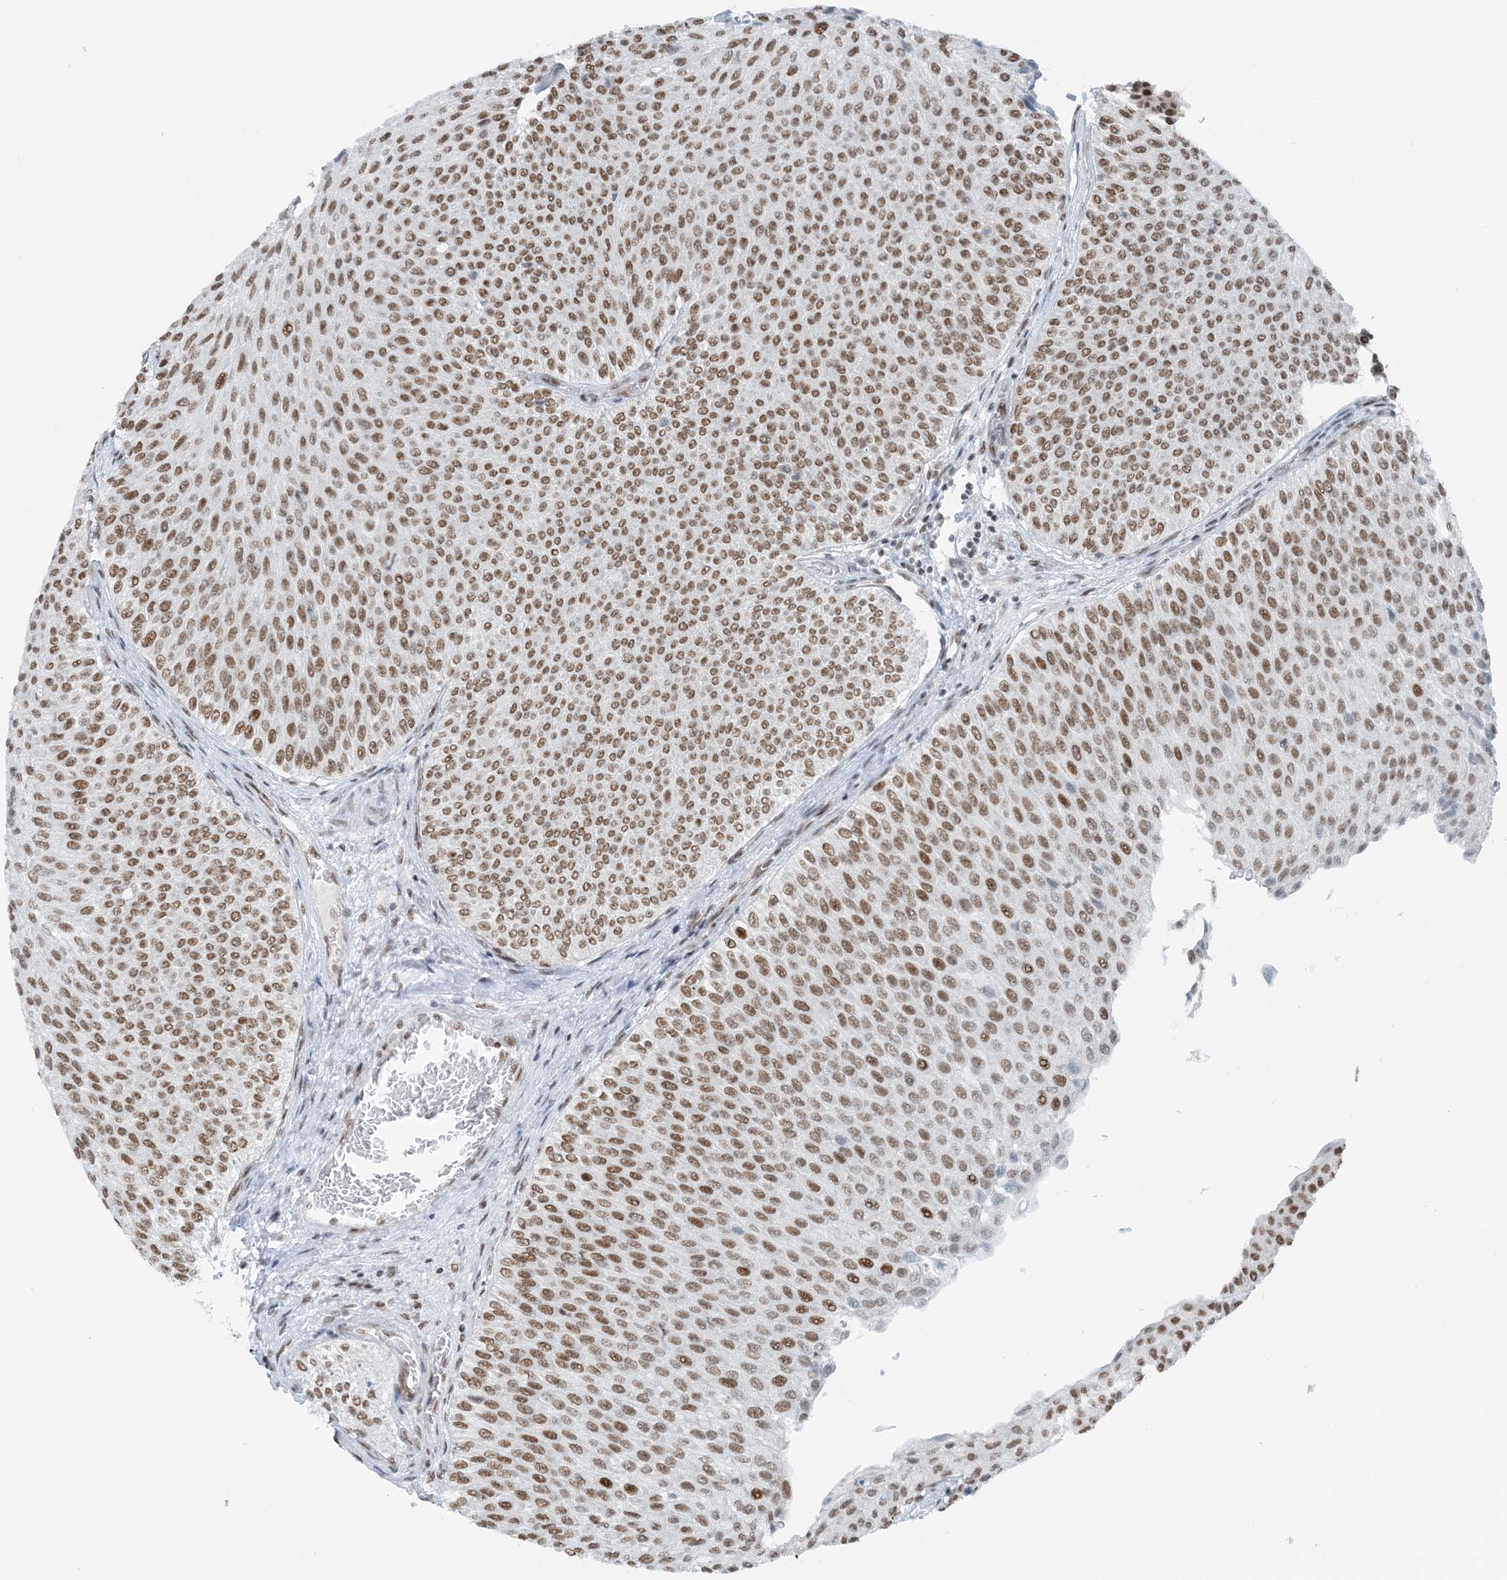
{"staining": {"intensity": "moderate", "quantity": ">75%", "location": "nuclear"}, "tissue": "urothelial cancer", "cell_type": "Tumor cells", "image_type": "cancer", "snomed": [{"axis": "morphology", "description": "Urothelial carcinoma, Low grade"}, {"axis": "topography", "description": "Urinary bladder"}], "caption": "Urothelial cancer was stained to show a protein in brown. There is medium levels of moderate nuclear staining in about >75% of tumor cells.", "gene": "ZNF500", "patient": {"sex": "male", "age": 78}}